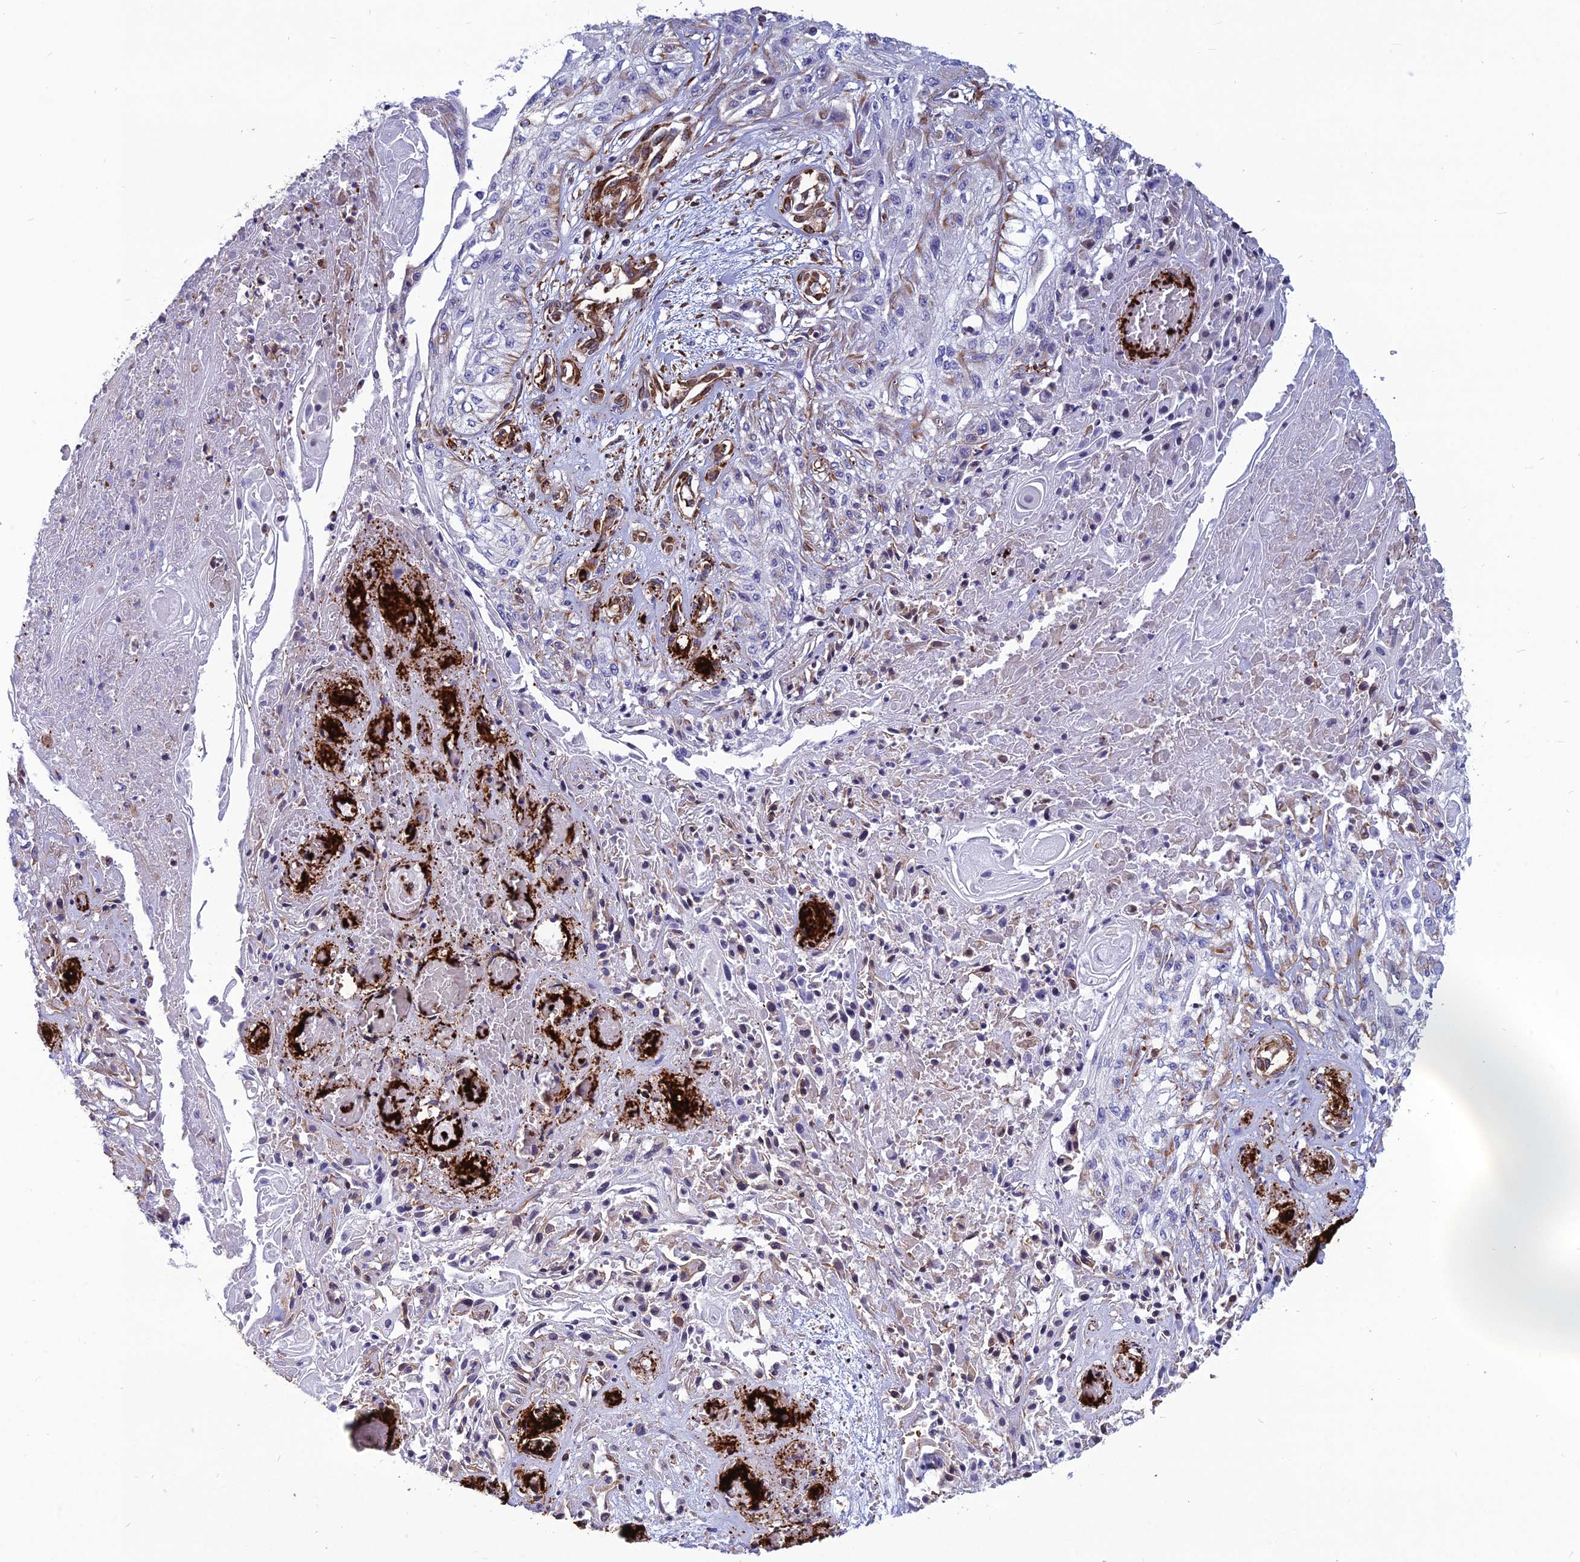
{"staining": {"intensity": "moderate", "quantity": "<25%", "location": "cytoplasmic/membranous"}, "tissue": "skin cancer", "cell_type": "Tumor cells", "image_type": "cancer", "snomed": [{"axis": "morphology", "description": "Squamous cell carcinoma, NOS"}, {"axis": "morphology", "description": "Squamous cell carcinoma, metastatic, NOS"}, {"axis": "topography", "description": "Skin"}, {"axis": "topography", "description": "Lymph node"}], "caption": "Immunohistochemical staining of human skin cancer exhibits moderate cytoplasmic/membranous protein positivity in about <25% of tumor cells.", "gene": "PSMD11", "patient": {"sex": "male", "age": 75}}